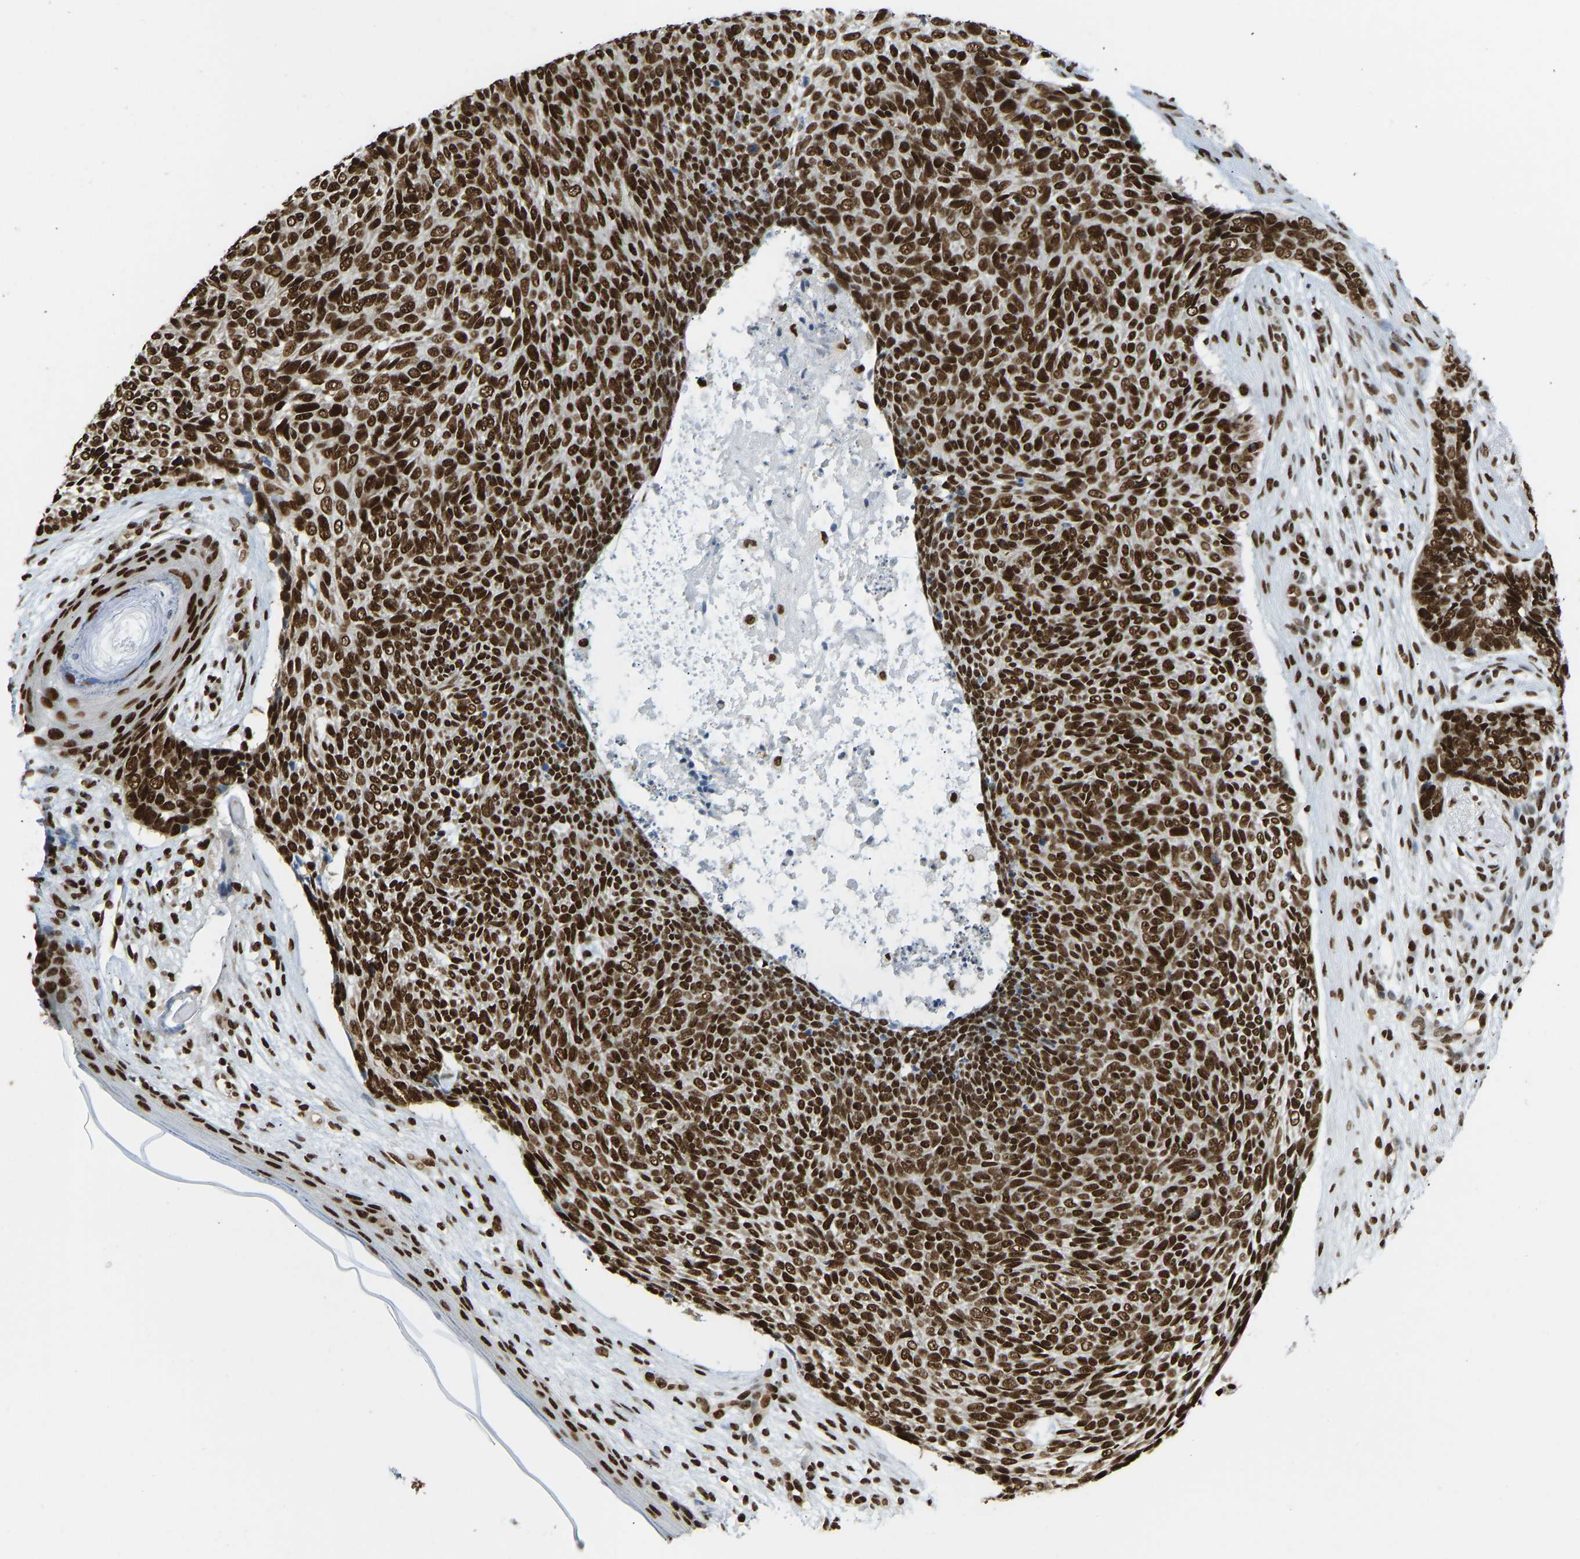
{"staining": {"intensity": "strong", "quantity": ">75%", "location": "nuclear"}, "tissue": "skin cancer", "cell_type": "Tumor cells", "image_type": "cancer", "snomed": [{"axis": "morphology", "description": "Basal cell carcinoma"}, {"axis": "topography", "description": "Skin"}], "caption": "Brown immunohistochemical staining in basal cell carcinoma (skin) reveals strong nuclear positivity in approximately >75% of tumor cells.", "gene": "ZSCAN20", "patient": {"sex": "female", "age": 84}}